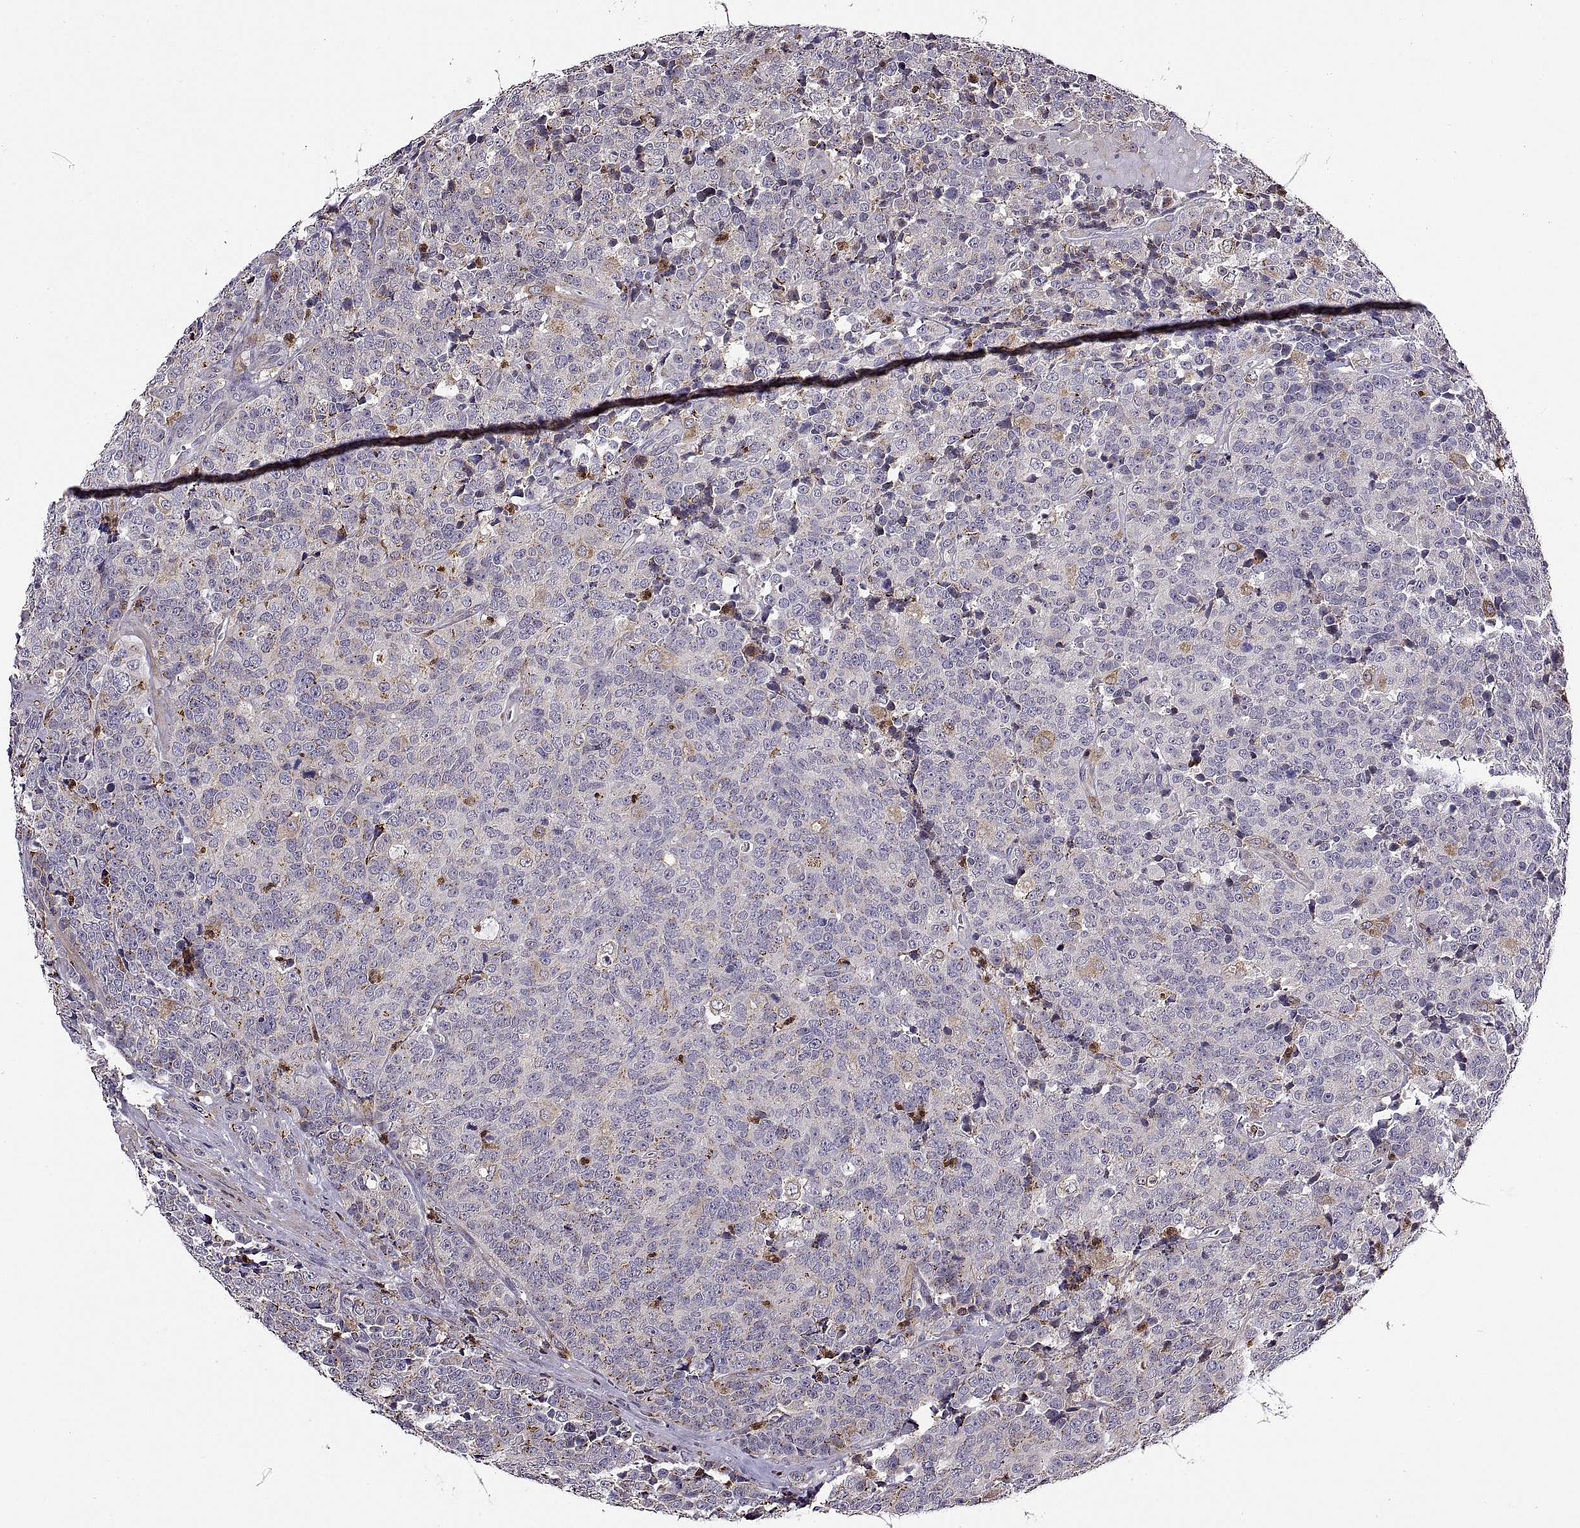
{"staining": {"intensity": "weak", "quantity": "<25%", "location": "cytoplasmic/membranous"}, "tissue": "prostate cancer", "cell_type": "Tumor cells", "image_type": "cancer", "snomed": [{"axis": "morphology", "description": "Adenocarcinoma, NOS"}, {"axis": "topography", "description": "Prostate"}], "caption": "A high-resolution micrograph shows immunohistochemistry staining of prostate cancer, which demonstrates no significant staining in tumor cells. The staining was performed using DAB to visualize the protein expression in brown, while the nuclei were stained in blue with hematoxylin (Magnification: 20x).", "gene": "ACAP1", "patient": {"sex": "male", "age": 67}}